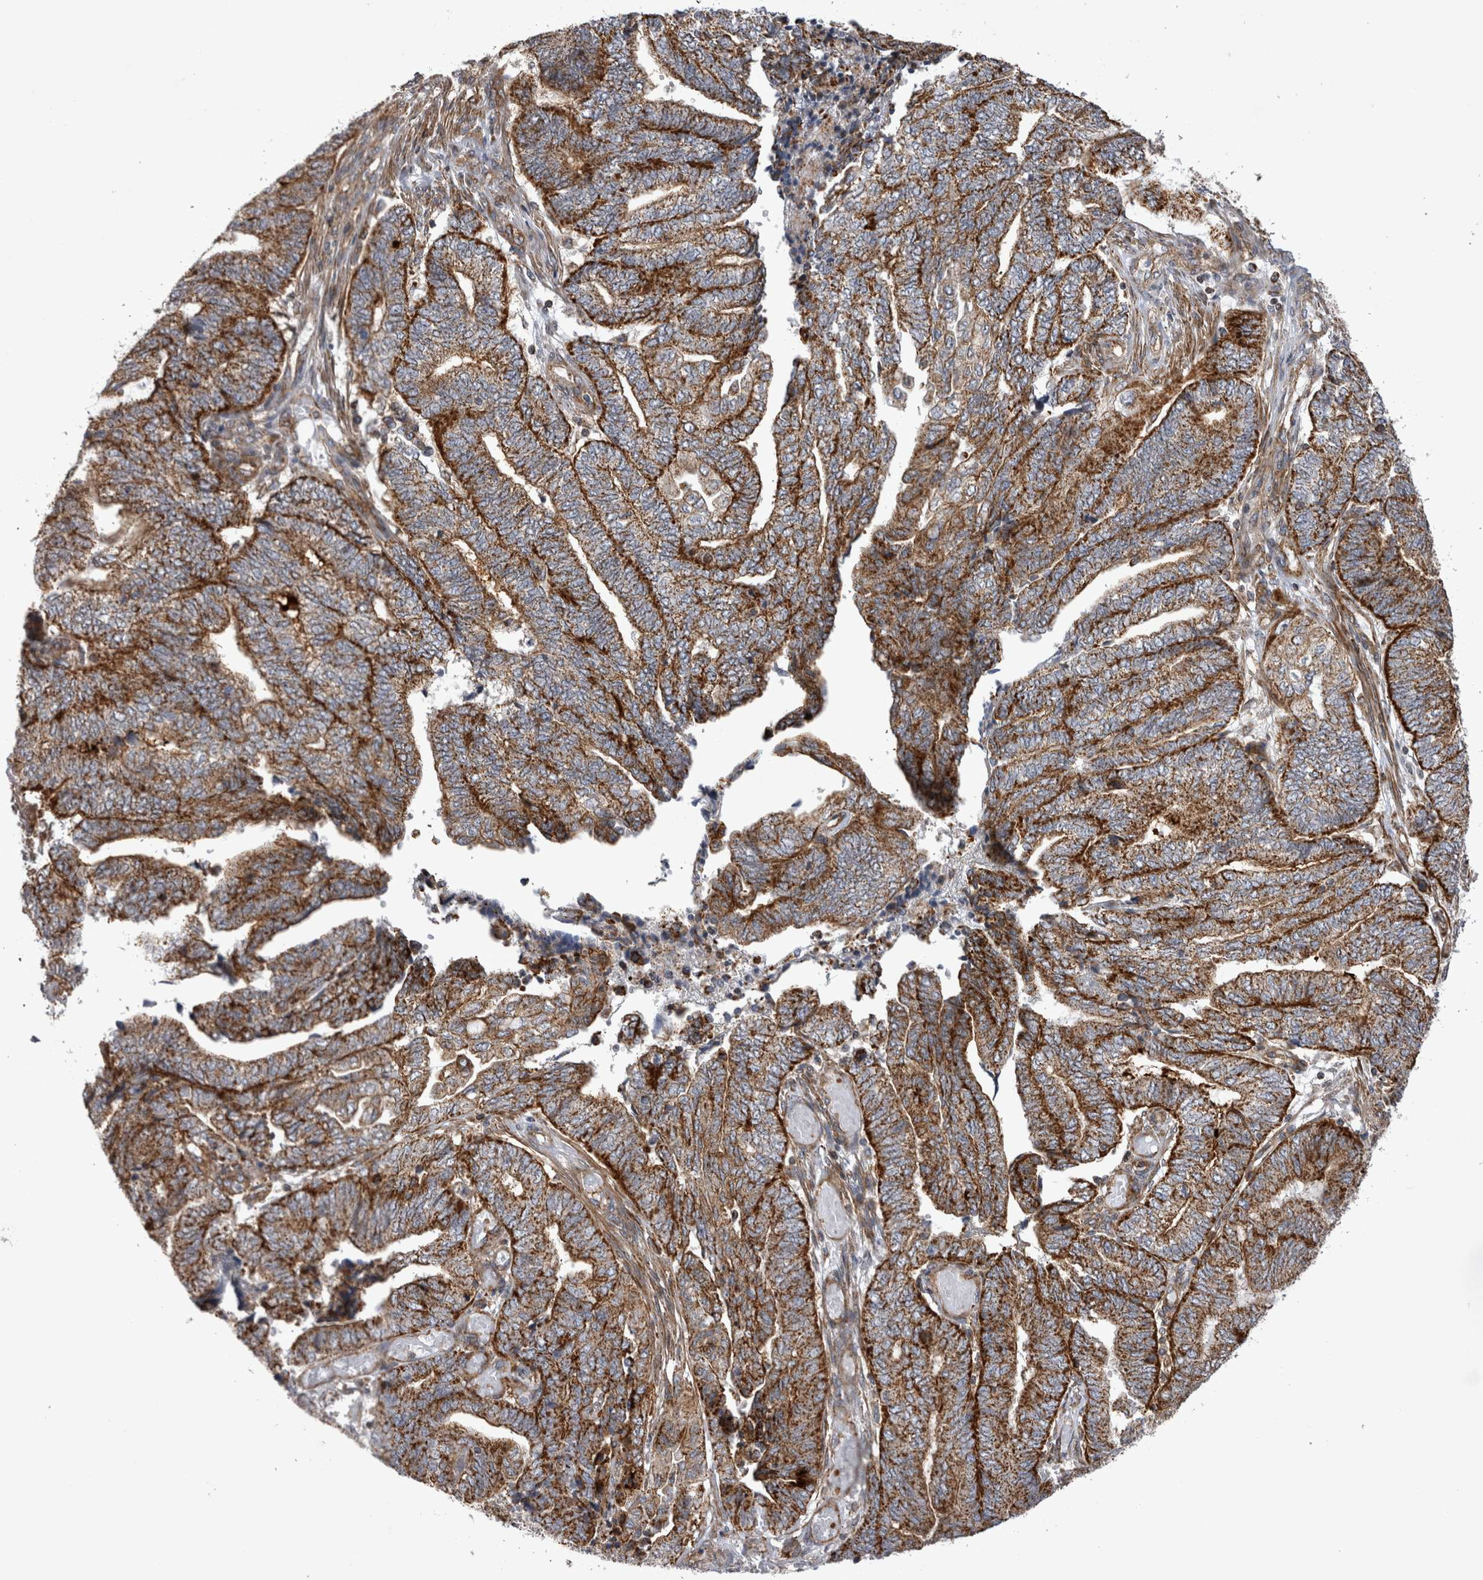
{"staining": {"intensity": "strong", "quantity": ">75%", "location": "cytoplasmic/membranous"}, "tissue": "endometrial cancer", "cell_type": "Tumor cells", "image_type": "cancer", "snomed": [{"axis": "morphology", "description": "Adenocarcinoma, NOS"}, {"axis": "topography", "description": "Uterus"}, {"axis": "topography", "description": "Endometrium"}], "caption": "Immunohistochemistry micrograph of adenocarcinoma (endometrial) stained for a protein (brown), which displays high levels of strong cytoplasmic/membranous positivity in about >75% of tumor cells.", "gene": "TSPOAP1", "patient": {"sex": "female", "age": 70}}